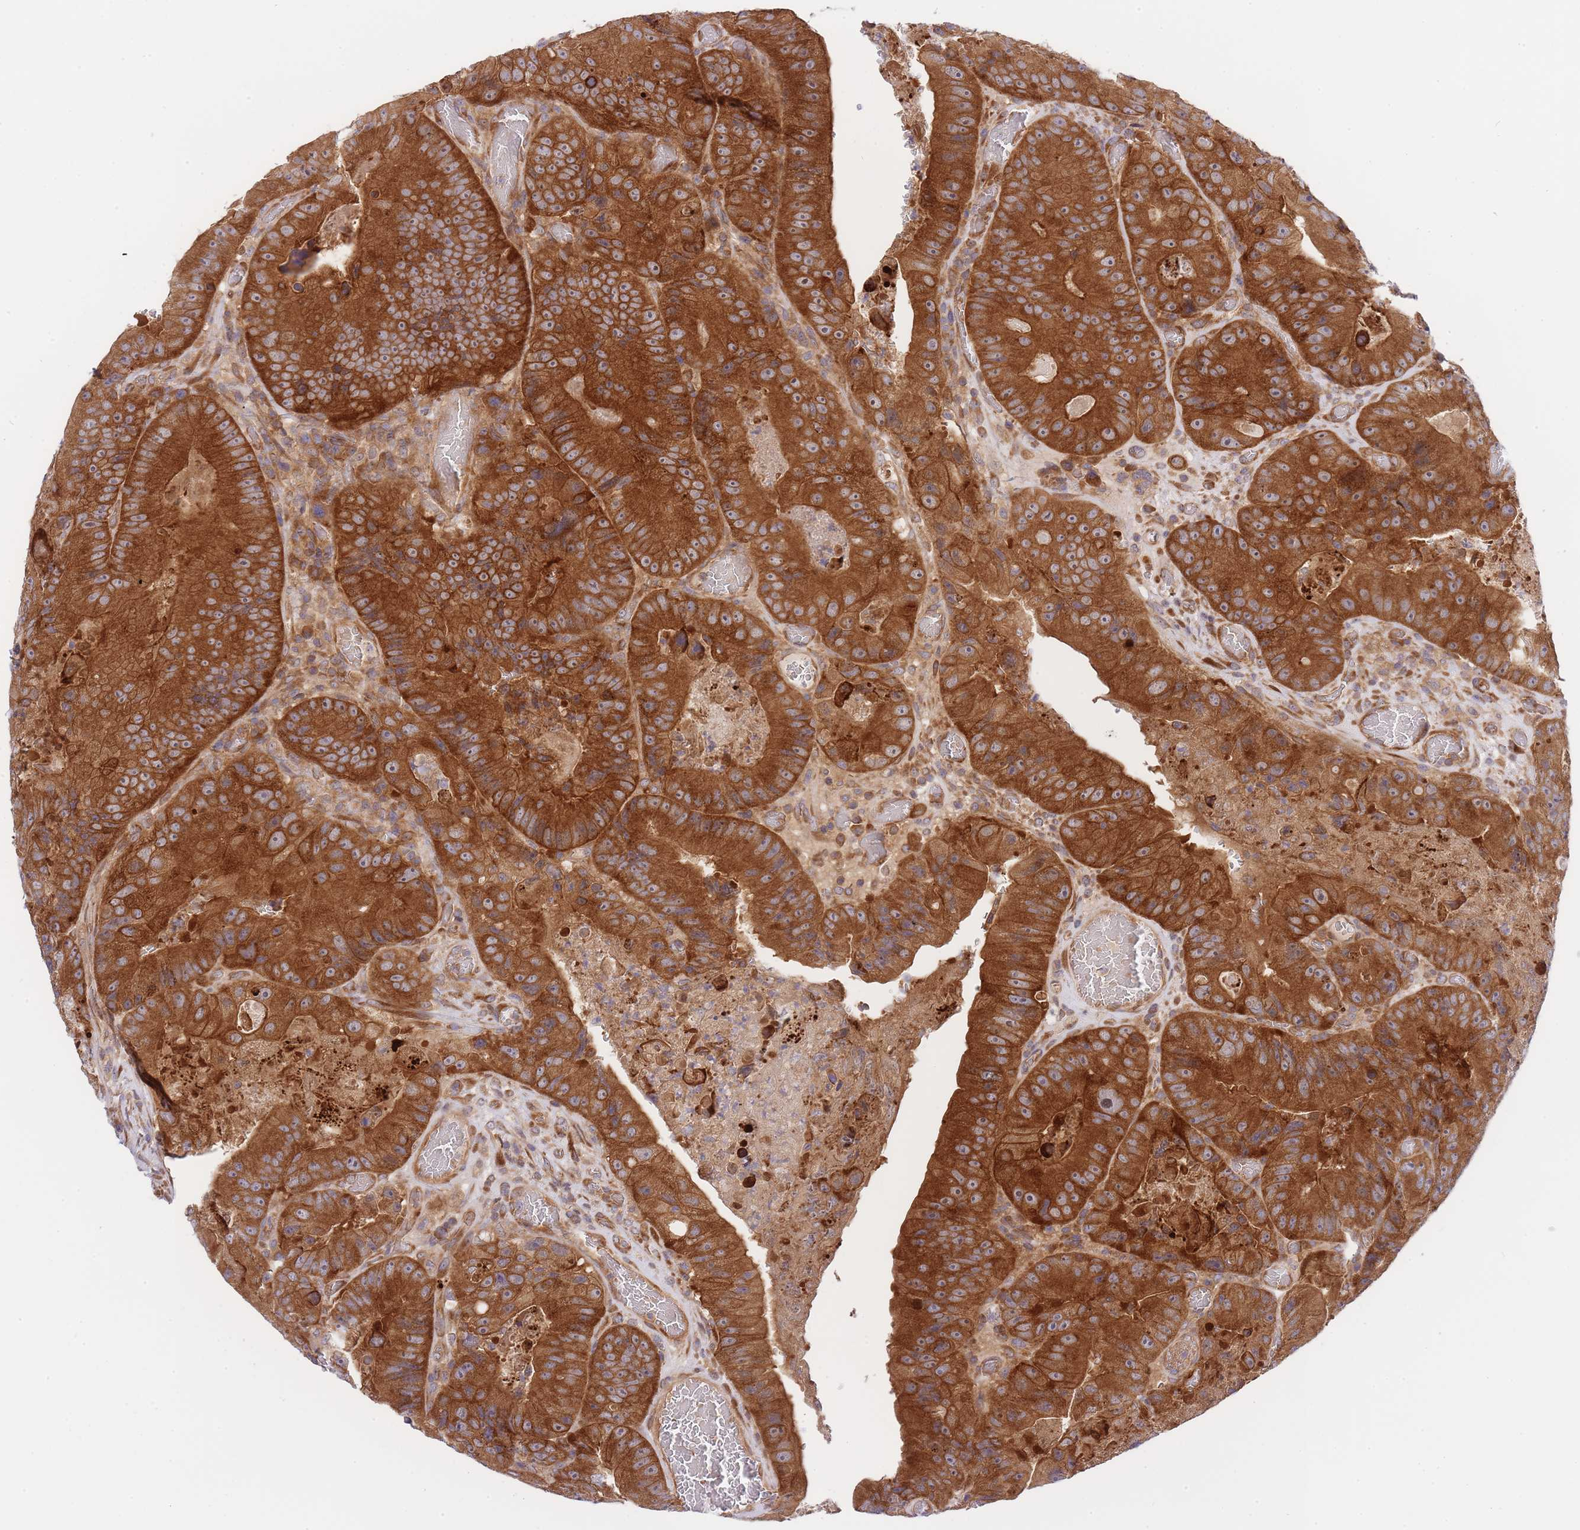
{"staining": {"intensity": "strong", "quantity": ">75%", "location": "cytoplasmic/membranous"}, "tissue": "colorectal cancer", "cell_type": "Tumor cells", "image_type": "cancer", "snomed": [{"axis": "morphology", "description": "Adenocarcinoma, NOS"}, {"axis": "topography", "description": "Colon"}], "caption": "Immunohistochemistry (IHC) micrograph of colorectal cancer stained for a protein (brown), which demonstrates high levels of strong cytoplasmic/membranous staining in approximately >75% of tumor cells.", "gene": "EIF2B2", "patient": {"sex": "female", "age": 86}}